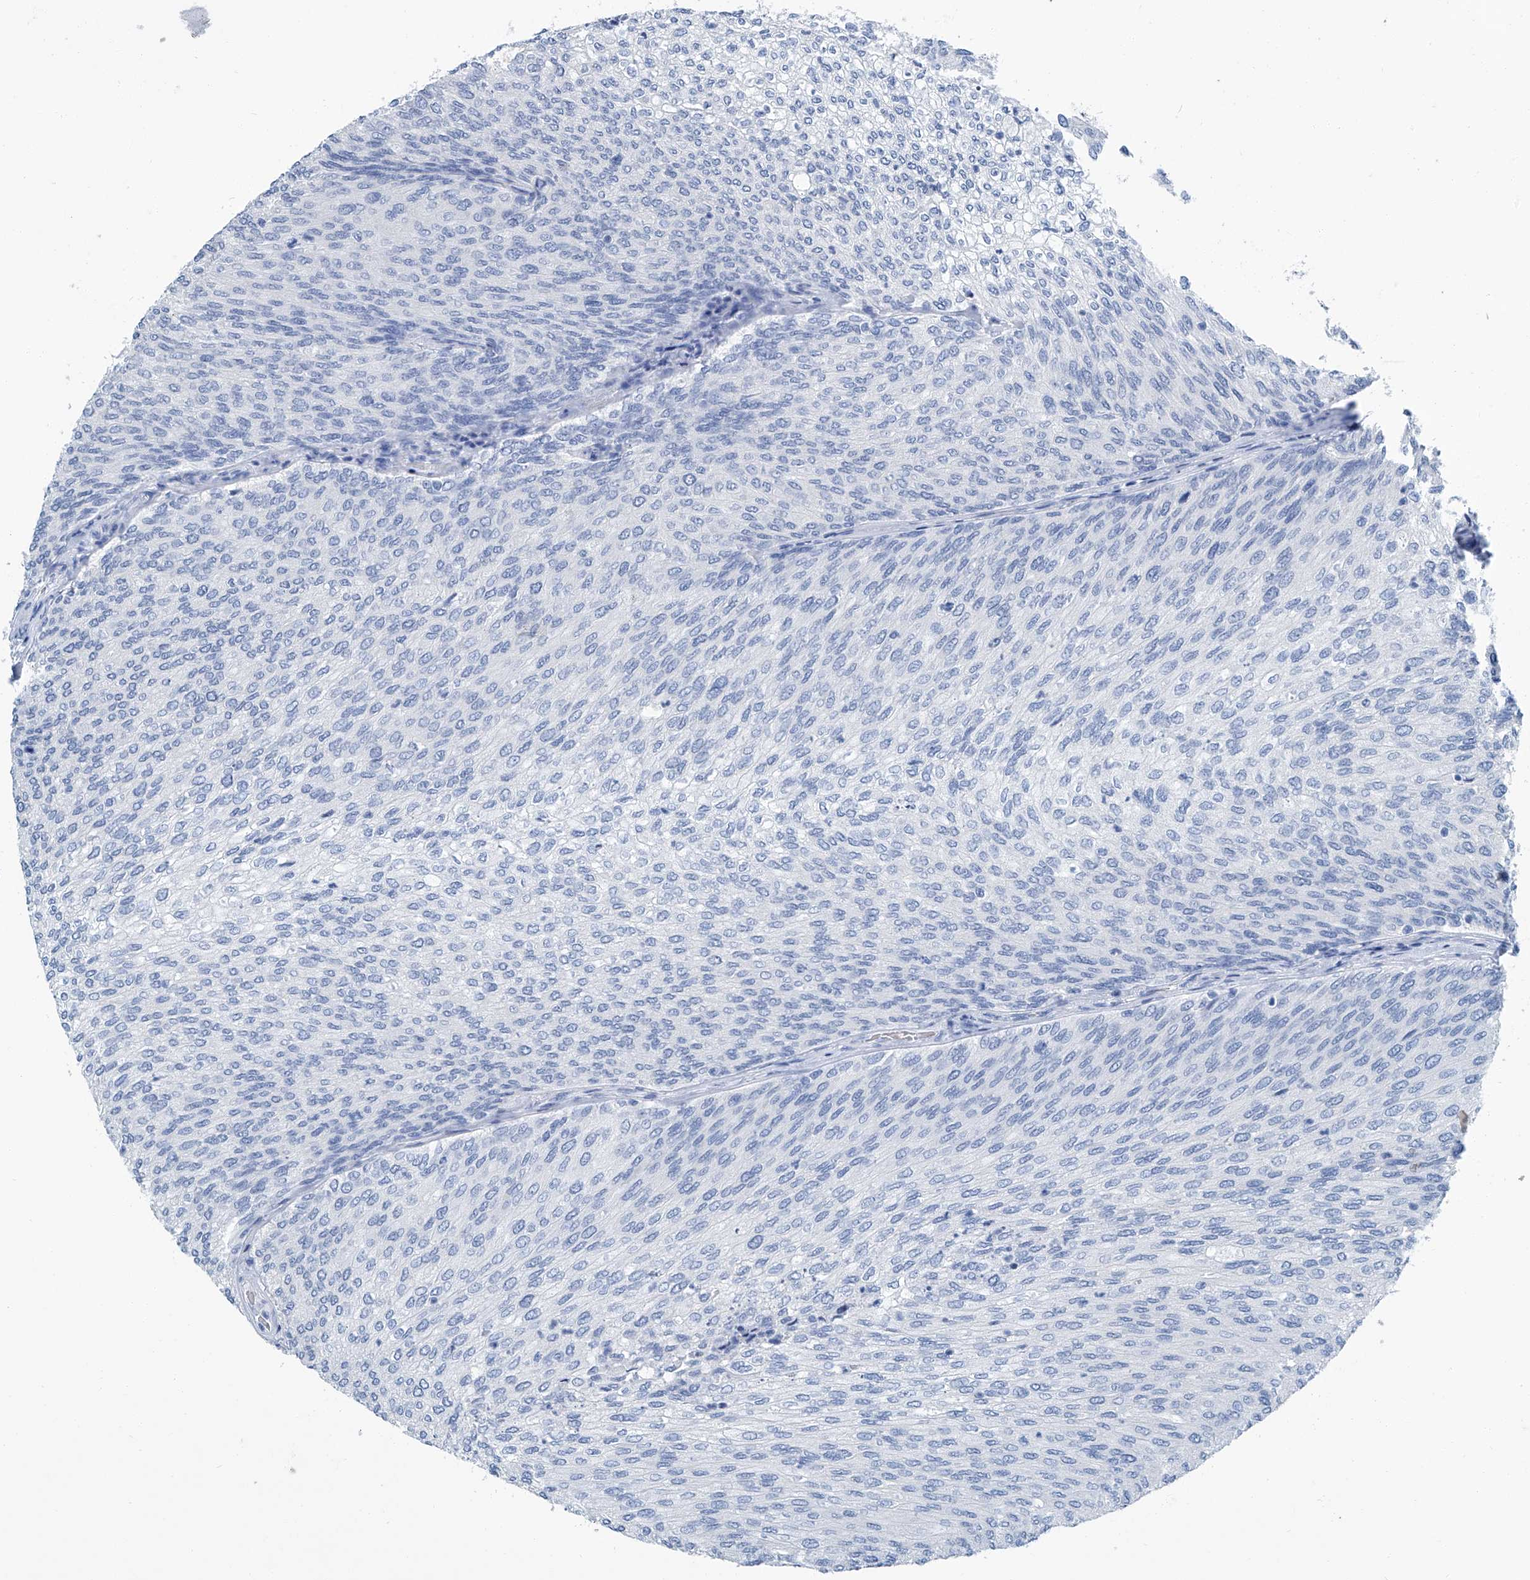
{"staining": {"intensity": "negative", "quantity": "none", "location": "none"}, "tissue": "urothelial cancer", "cell_type": "Tumor cells", "image_type": "cancer", "snomed": [{"axis": "morphology", "description": "Urothelial carcinoma, Low grade"}, {"axis": "topography", "description": "Urinary bladder"}], "caption": "Low-grade urothelial carcinoma stained for a protein using immunohistochemistry (IHC) exhibits no positivity tumor cells.", "gene": "CYP2A7", "patient": {"sex": "female", "age": 79}}